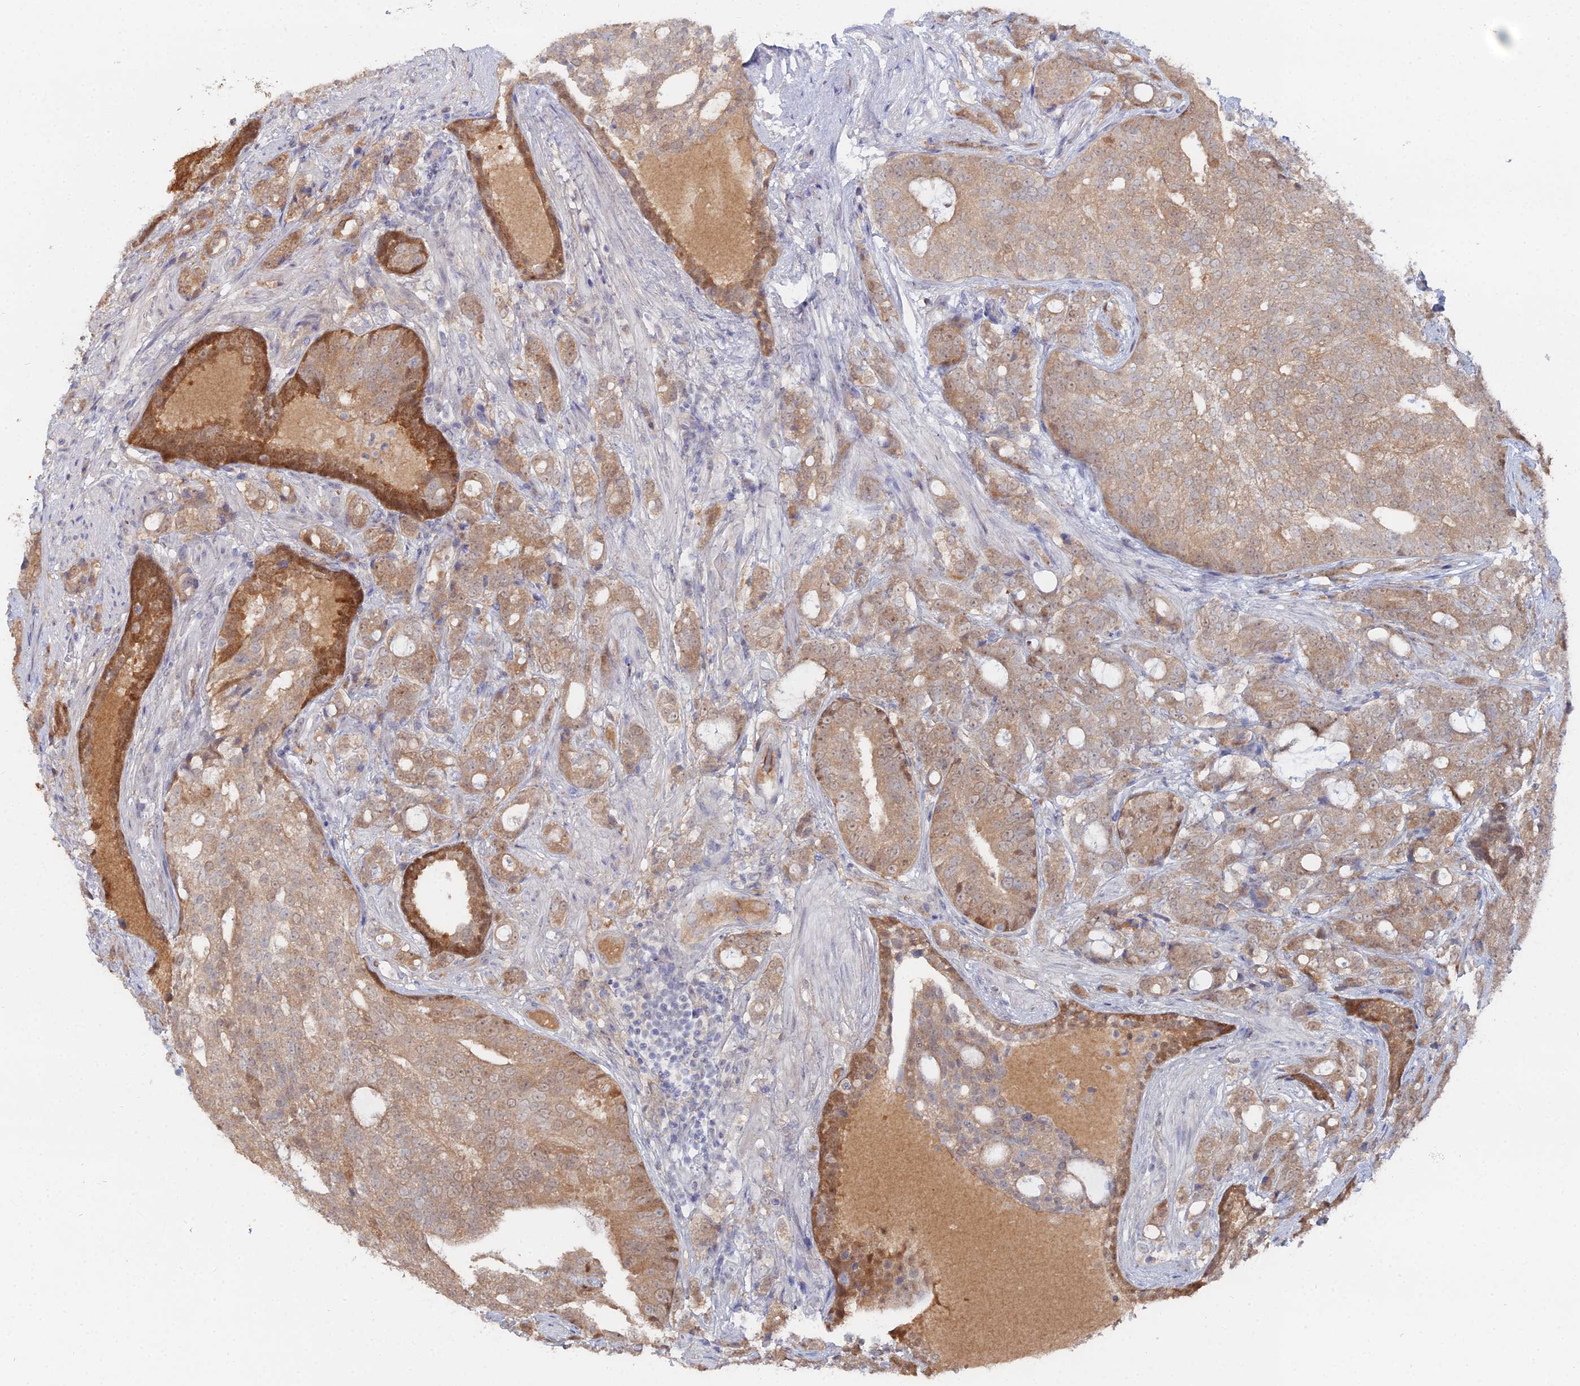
{"staining": {"intensity": "moderate", "quantity": ">75%", "location": "cytoplasmic/membranous"}, "tissue": "prostate cancer", "cell_type": "Tumor cells", "image_type": "cancer", "snomed": [{"axis": "morphology", "description": "Adenocarcinoma, High grade"}, {"axis": "topography", "description": "Prostate"}], "caption": "A histopathology image of prostate cancer (high-grade adenocarcinoma) stained for a protein displays moderate cytoplasmic/membranous brown staining in tumor cells.", "gene": "THAP4", "patient": {"sex": "male", "age": 67}}